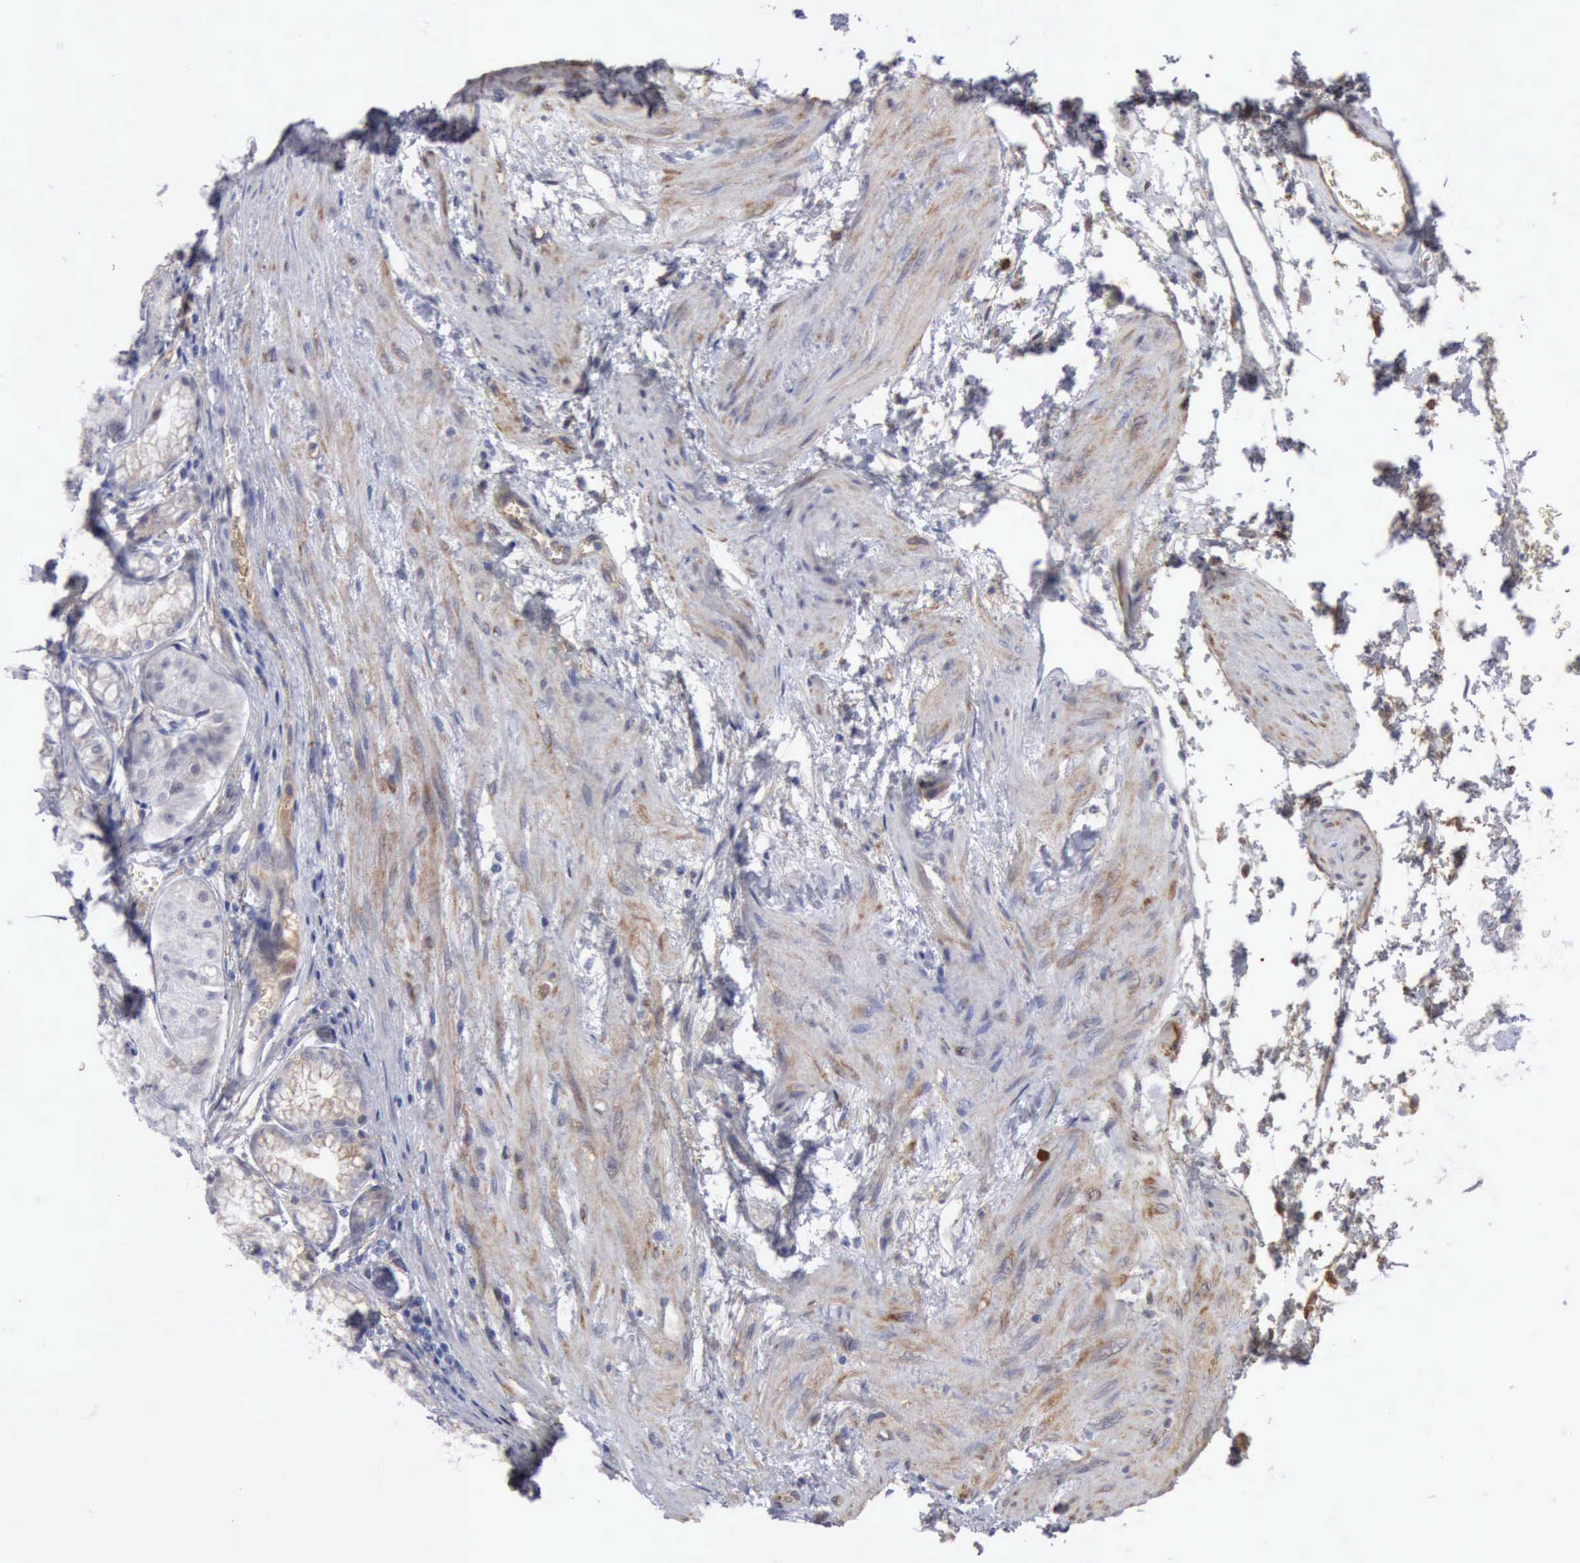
{"staining": {"intensity": "negative", "quantity": "none", "location": "none"}, "tissue": "stomach", "cell_type": "Glandular cells", "image_type": "normal", "snomed": [{"axis": "morphology", "description": "Normal tissue, NOS"}, {"axis": "topography", "description": "Stomach"}, {"axis": "topography", "description": "Stomach, lower"}], "caption": "The micrograph displays no significant staining in glandular cells of stomach.", "gene": "TFRC", "patient": {"sex": "male", "age": 76}}